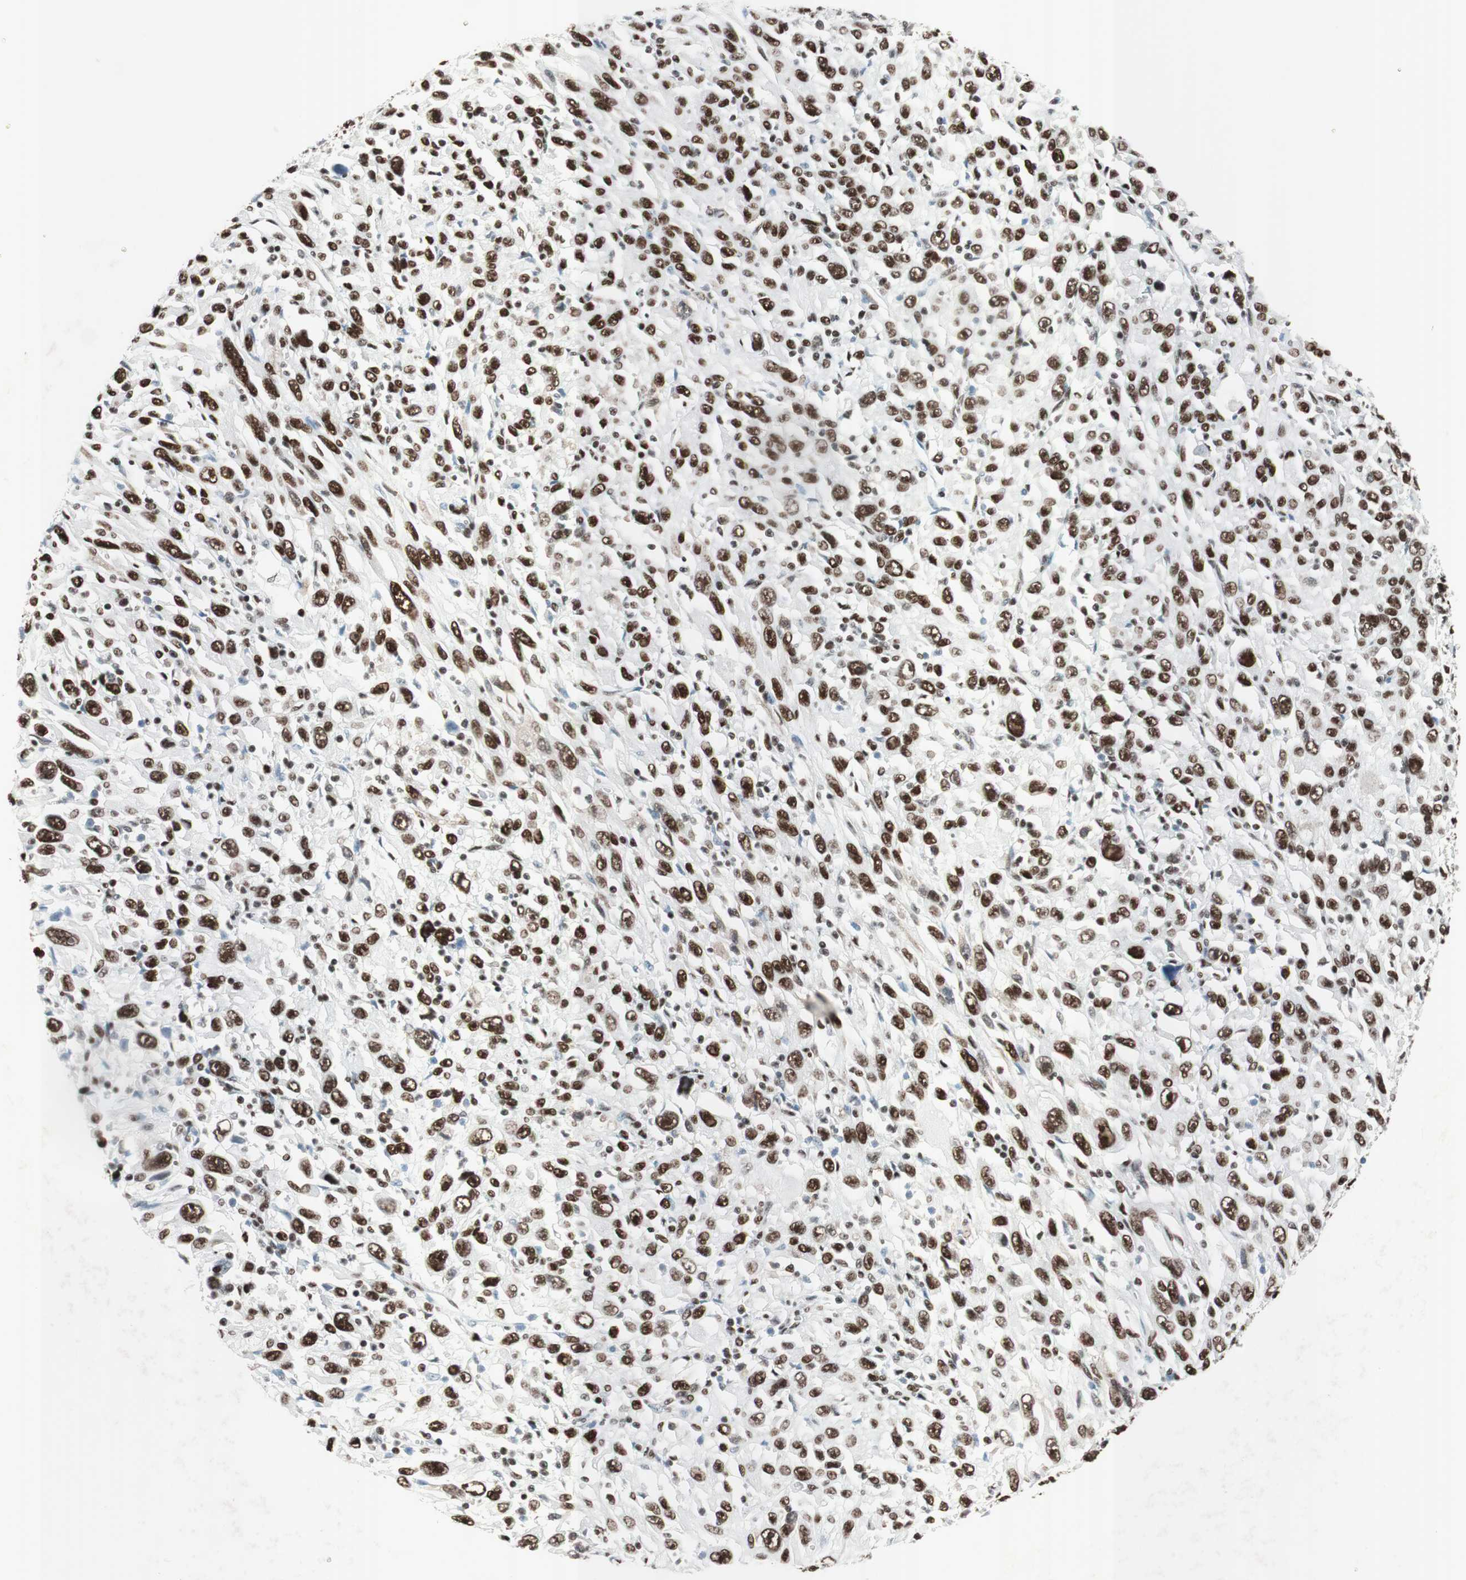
{"staining": {"intensity": "strong", "quantity": ">75%", "location": "nuclear"}, "tissue": "melanoma", "cell_type": "Tumor cells", "image_type": "cancer", "snomed": [{"axis": "morphology", "description": "Malignant melanoma, Metastatic site"}, {"axis": "topography", "description": "Skin"}], "caption": "IHC image of human melanoma stained for a protein (brown), which demonstrates high levels of strong nuclear positivity in about >75% of tumor cells.", "gene": "ARID1A", "patient": {"sex": "female", "age": 56}}